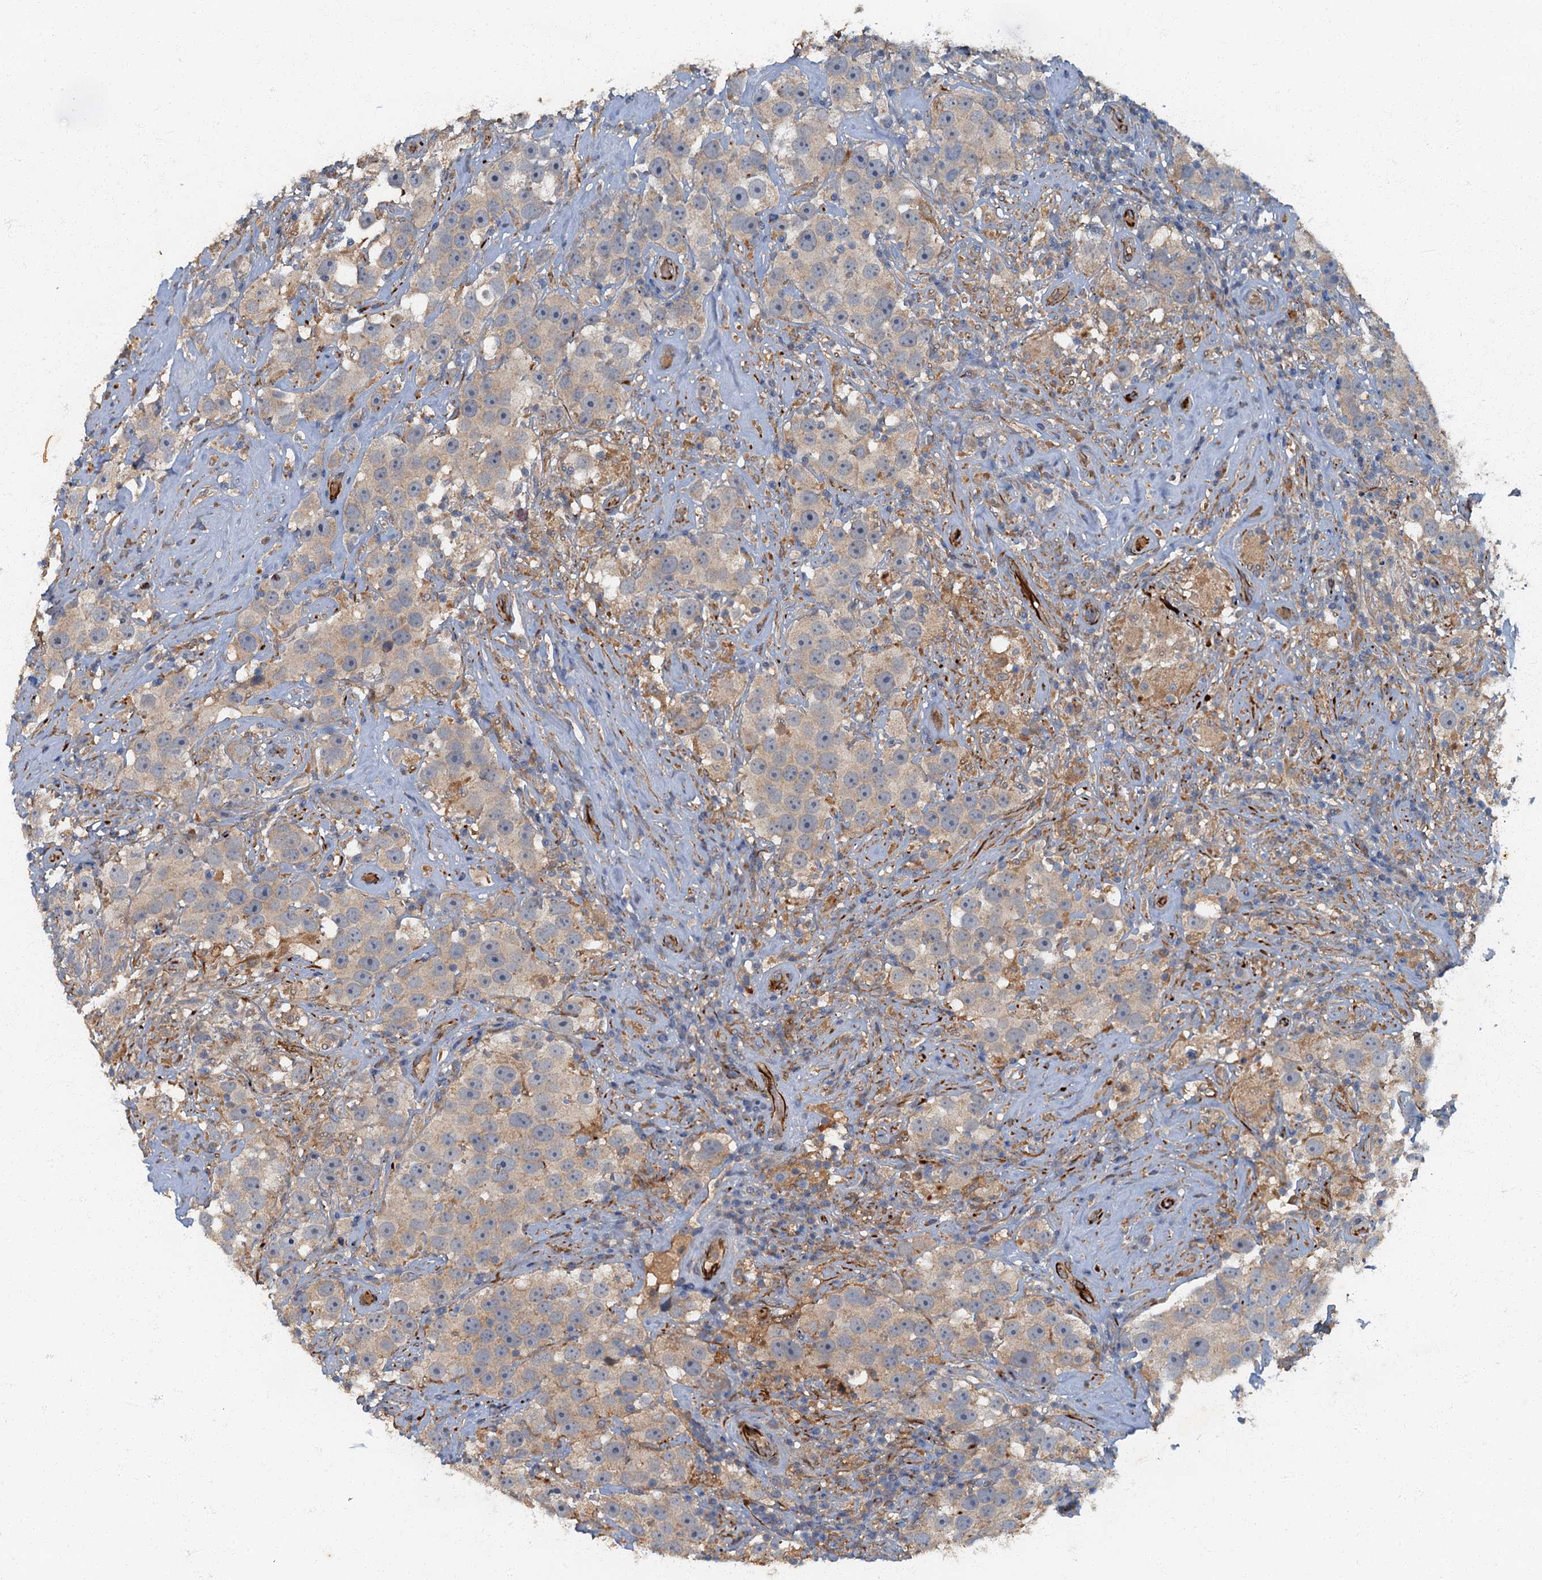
{"staining": {"intensity": "weak", "quantity": "<25%", "location": "cytoplasmic/membranous"}, "tissue": "testis cancer", "cell_type": "Tumor cells", "image_type": "cancer", "snomed": [{"axis": "morphology", "description": "Seminoma, NOS"}, {"axis": "topography", "description": "Testis"}], "caption": "Immunohistochemistry photomicrograph of human testis seminoma stained for a protein (brown), which reveals no staining in tumor cells.", "gene": "ARL11", "patient": {"sex": "male", "age": 49}}